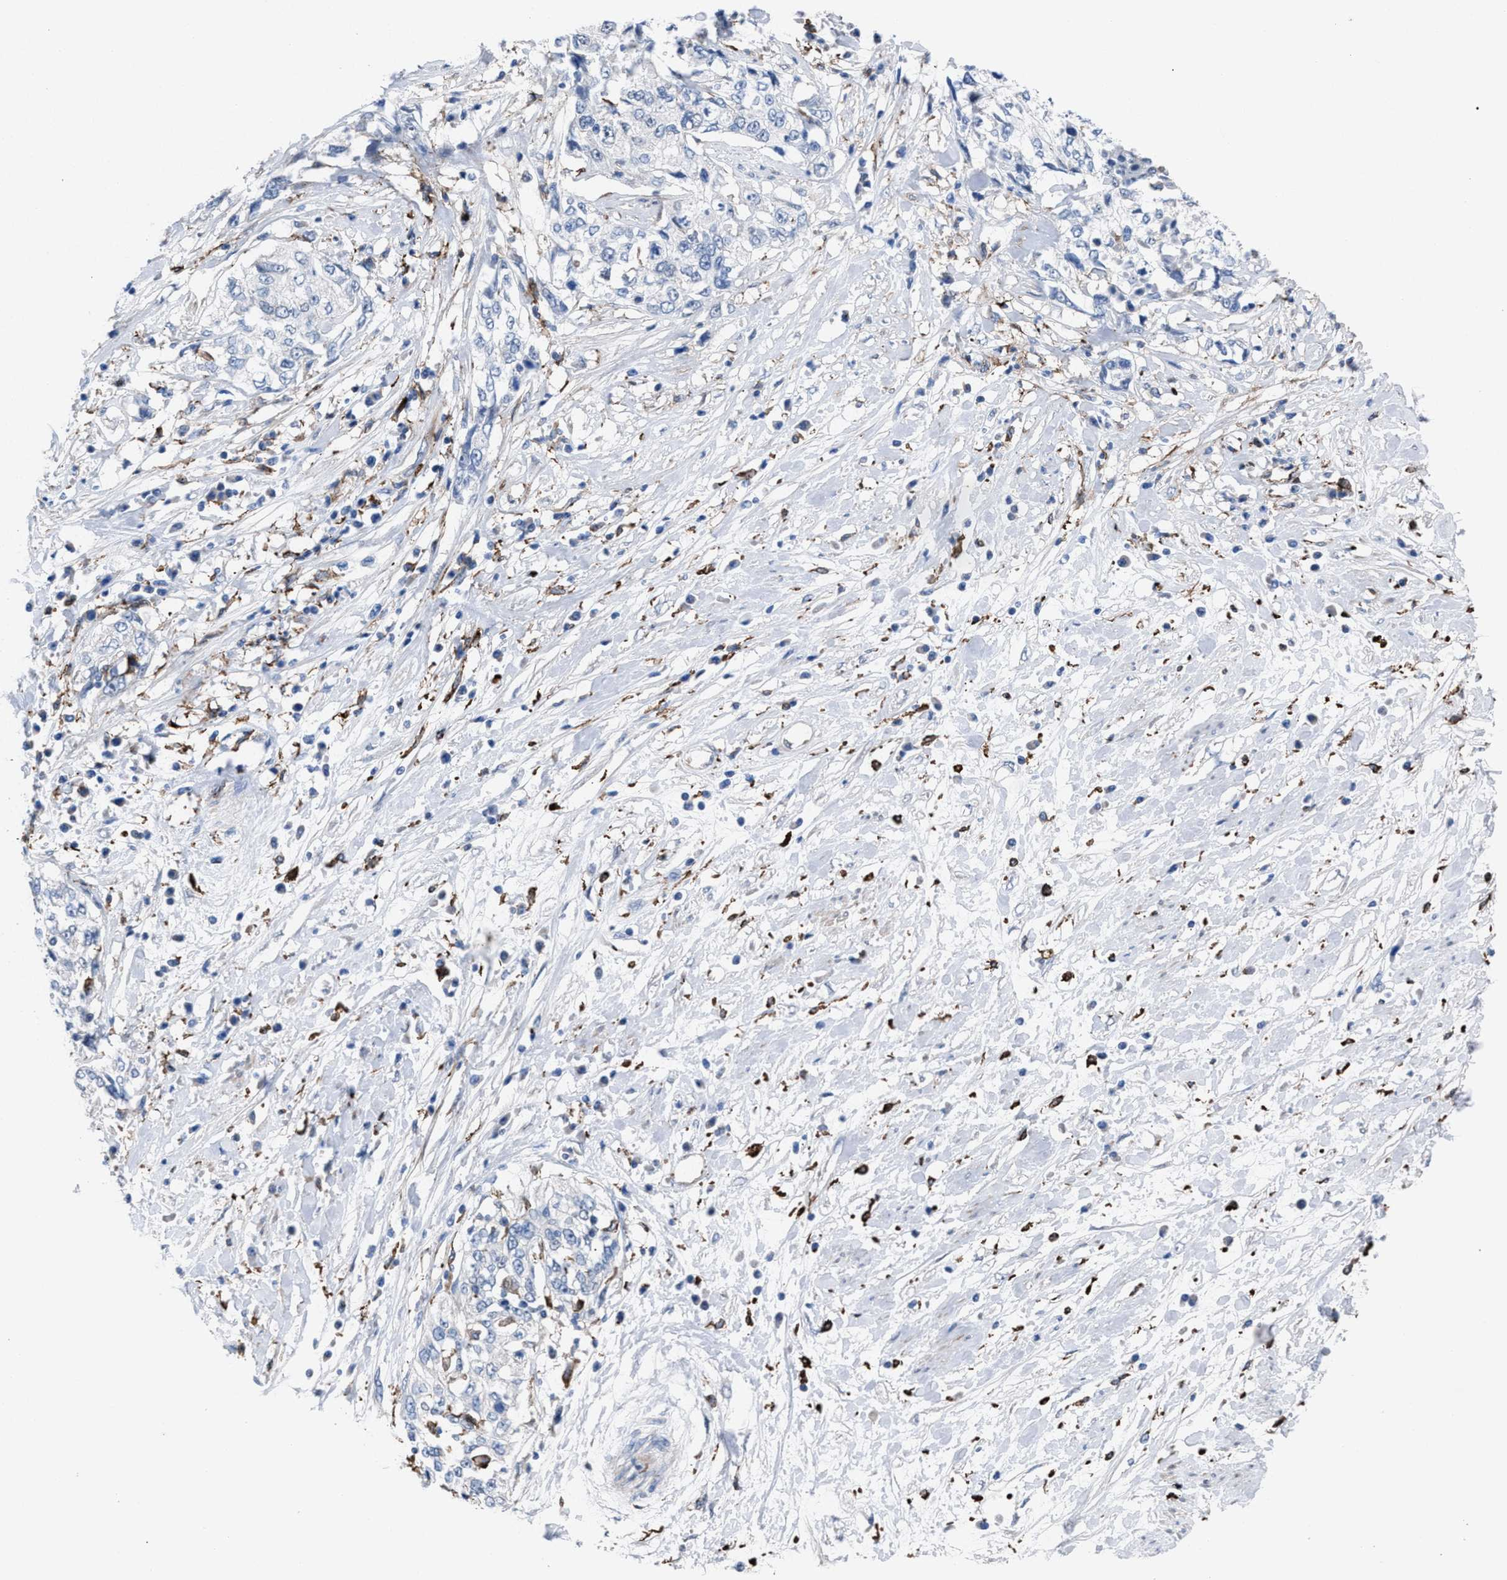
{"staining": {"intensity": "negative", "quantity": "none", "location": "none"}, "tissue": "cervical cancer", "cell_type": "Tumor cells", "image_type": "cancer", "snomed": [{"axis": "morphology", "description": "Squamous cell carcinoma, NOS"}, {"axis": "topography", "description": "Cervix"}], "caption": "Immunohistochemistry (IHC) photomicrograph of squamous cell carcinoma (cervical) stained for a protein (brown), which displays no positivity in tumor cells. (DAB (3,3'-diaminobenzidine) IHC visualized using brightfield microscopy, high magnification).", "gene": "SLC47A1", "patient": {"sex": "female", "age": 57}}